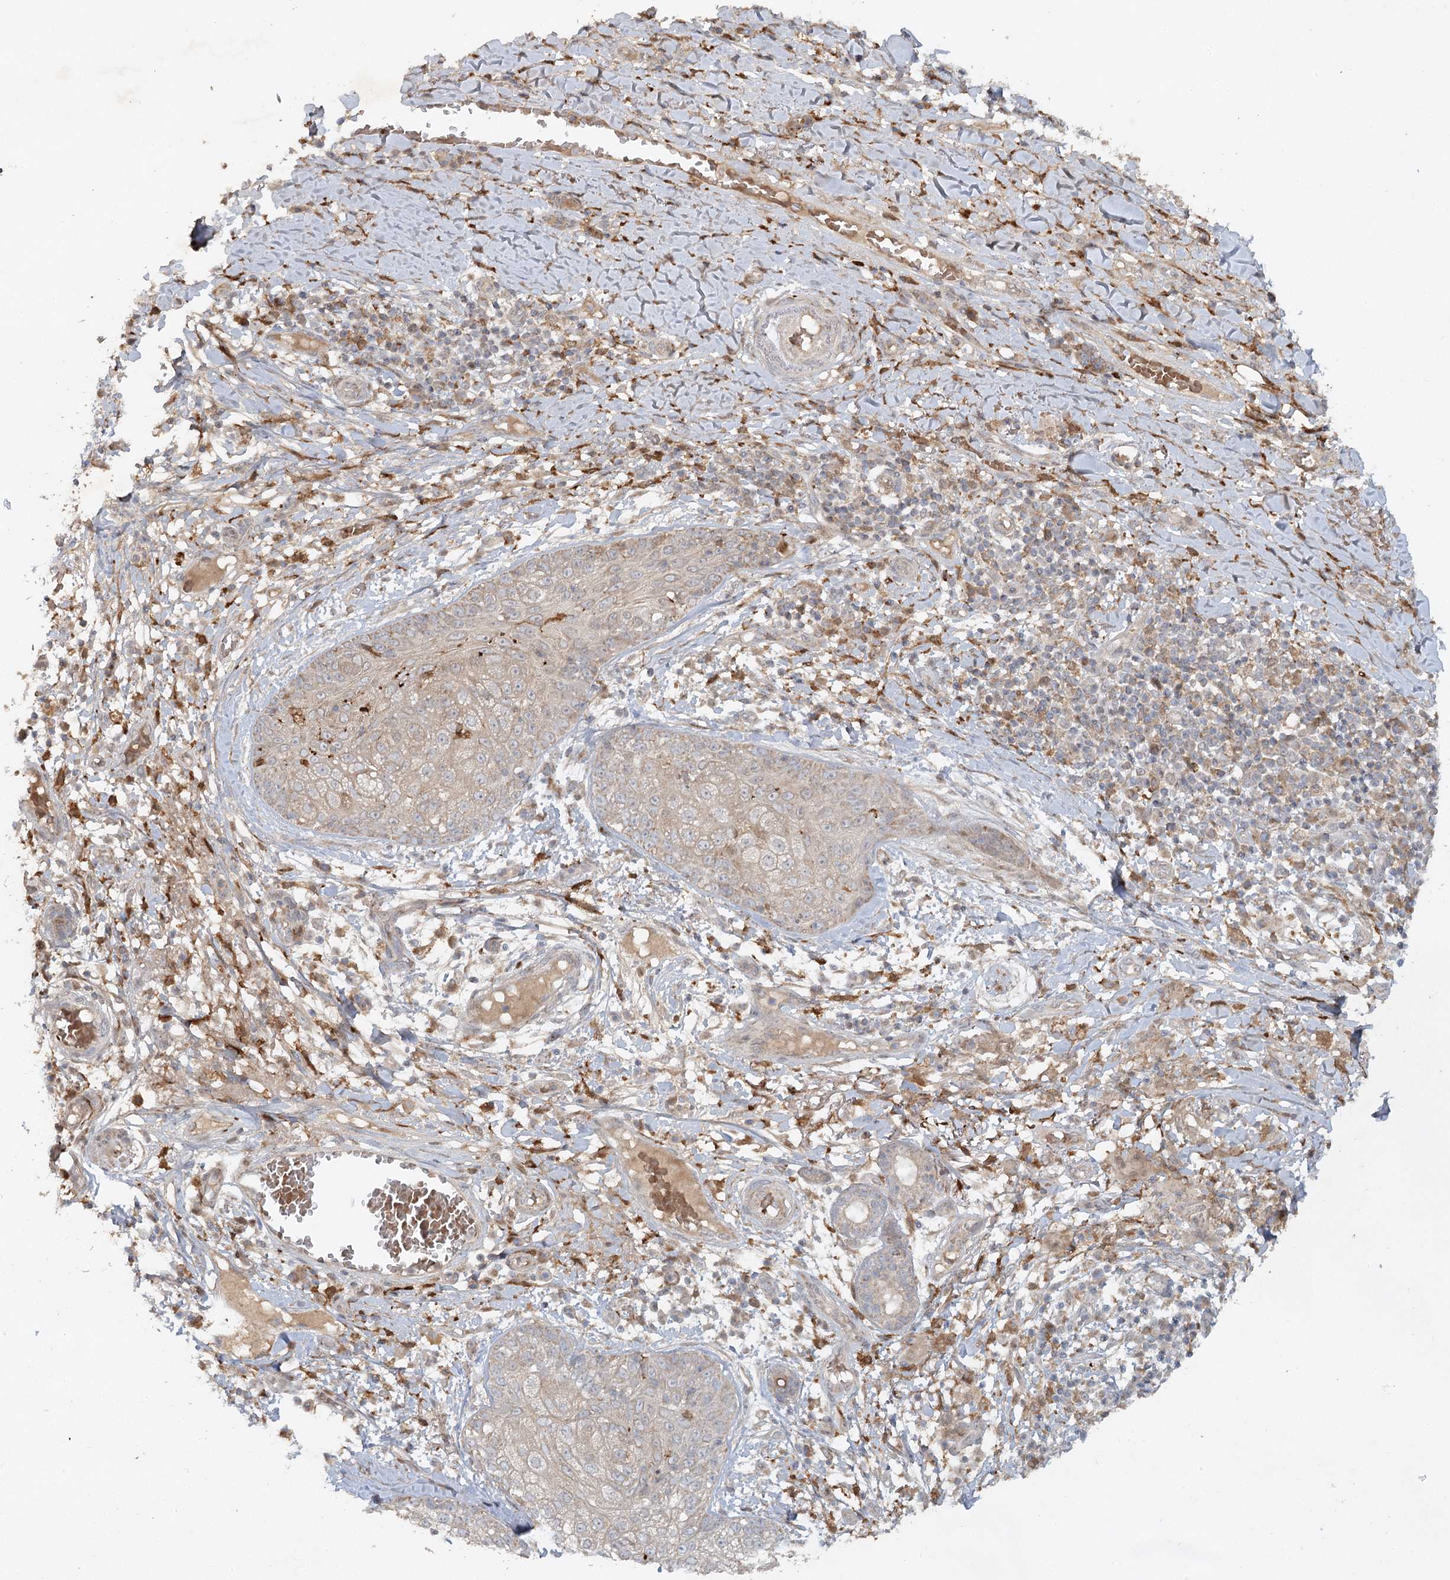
{"staining": {"intensity": "weak", "quantity": "<25%", "location": "cytoplasmic/membranous"}, "tissue": "skin cancer", "cell_type": "Tumor cells", "image_type": "cancer", "snomed": [{"axis": "morphology", "description": "Squamous cell carcinoma, NOS"}, {"axis": "topography", "description": "Skin"}], "caption": "Tumor cells are negative for brown protein staining in squamous cell carcinoma (skin).", "gene": "KBTBD4", "patient": {"sex": "female", "age": 88}}